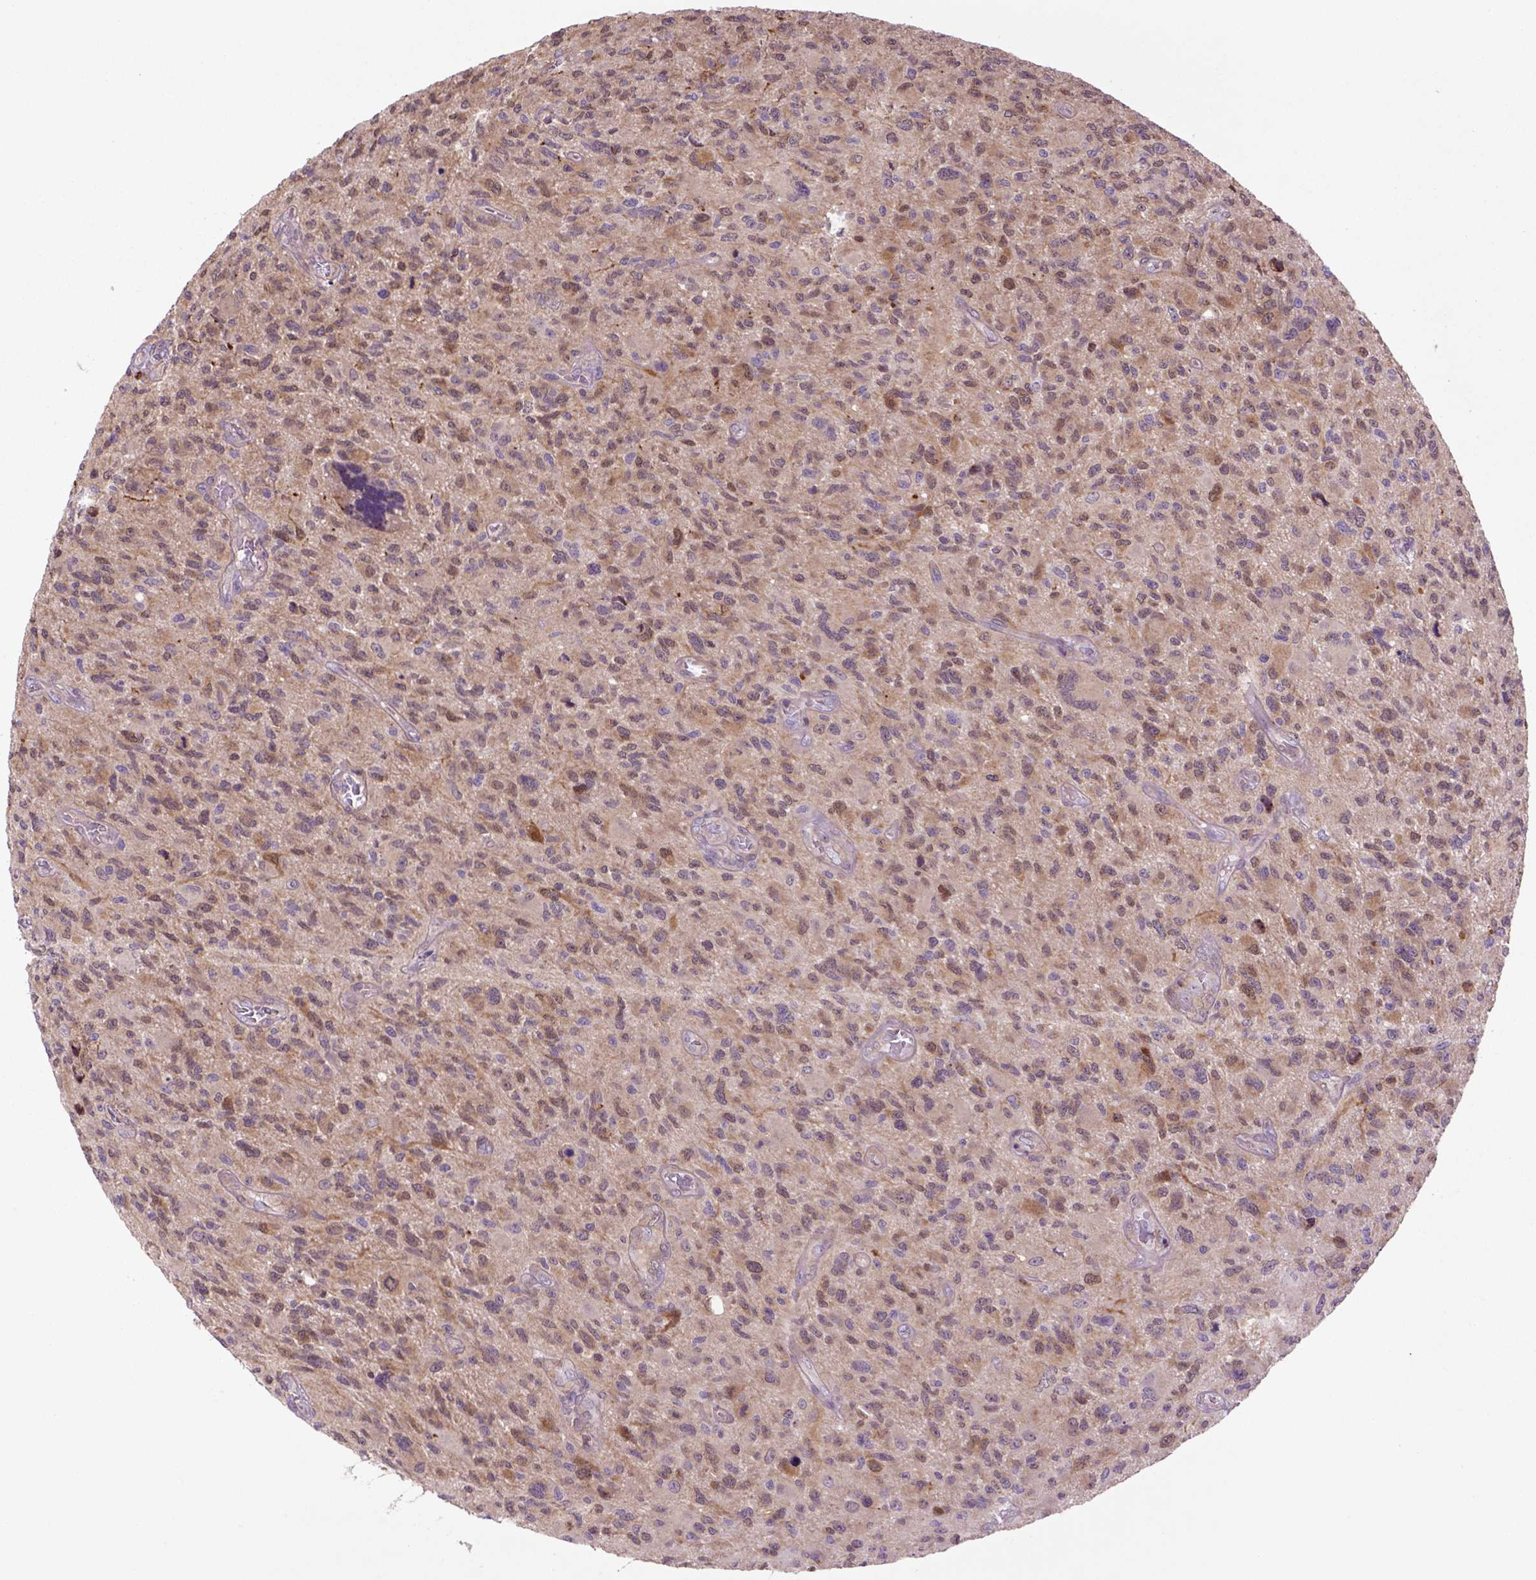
{"staining": {"intensity": "moderate", "quantity": ">75%", "location": "cytoplasmic/membranous"}, "tissue": "glioma", "cell_type": "Tumor cells", "image_type": "cancer", "snomed": [{"axis": "morphology", "description": "Glioma, malignant, NOS"}, {"axis": "morphology", "description": "Glioma, malignant, High grade"}, {"axis": "topography", "description": "Brain"}], "caption": "Immunohistochemistry (IHC) (DAB) staining of human glioma (malignant) reveals moderate cytoplasmic/membranous protein positivity in about >75% of tumor cells. Immunohistochemistry stains the protein of interest in brown and the nuclei are stained blue.", "gene": "HSPBP1", "patient": {"sex": "female", "age": 71}}